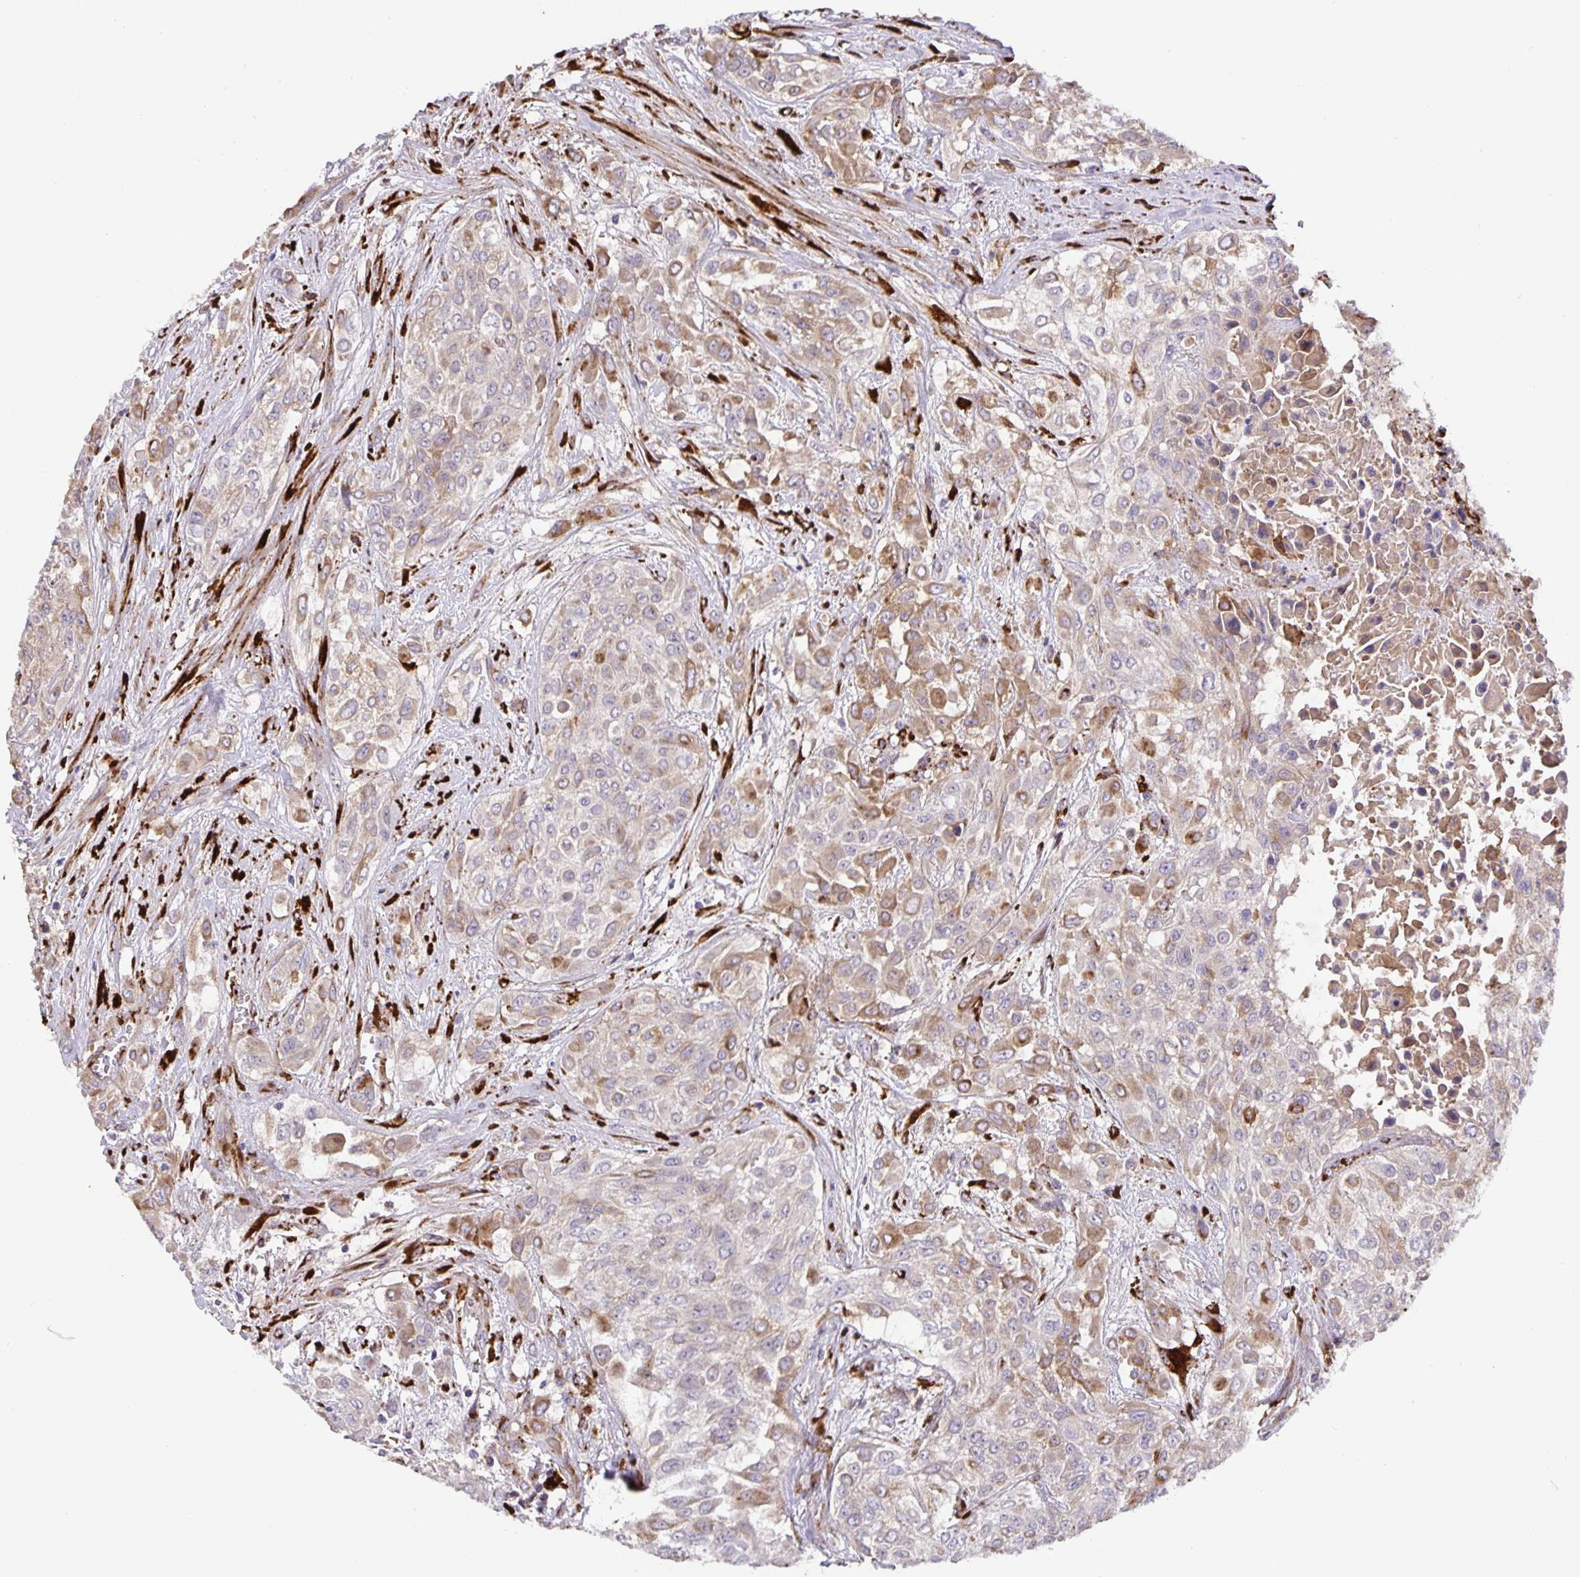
{"staining": {"intensity": "moderate", "quantity": "<25%", "location": "cytoplasmic/membranous"}, "tissue": "urothelial cancer", "cell_type": "Tumor cells", "image_type": "cancer", "snomed": [{"axis": "morphology", "description": "Urothelial carcinoma, High grade"}, {"axis": "topography", "description": "Urinary bladder"}], "caption": "Immunohistochemistry (DAB (3,3'-diaminobenzidine)) staining of human urothelial cancer demonstrates moderate cytoplasmic/membranous protein staining in approximately <25% of tumor cells.", "gene": "EML6", "patient": {"sex": "male", "age": 57}}